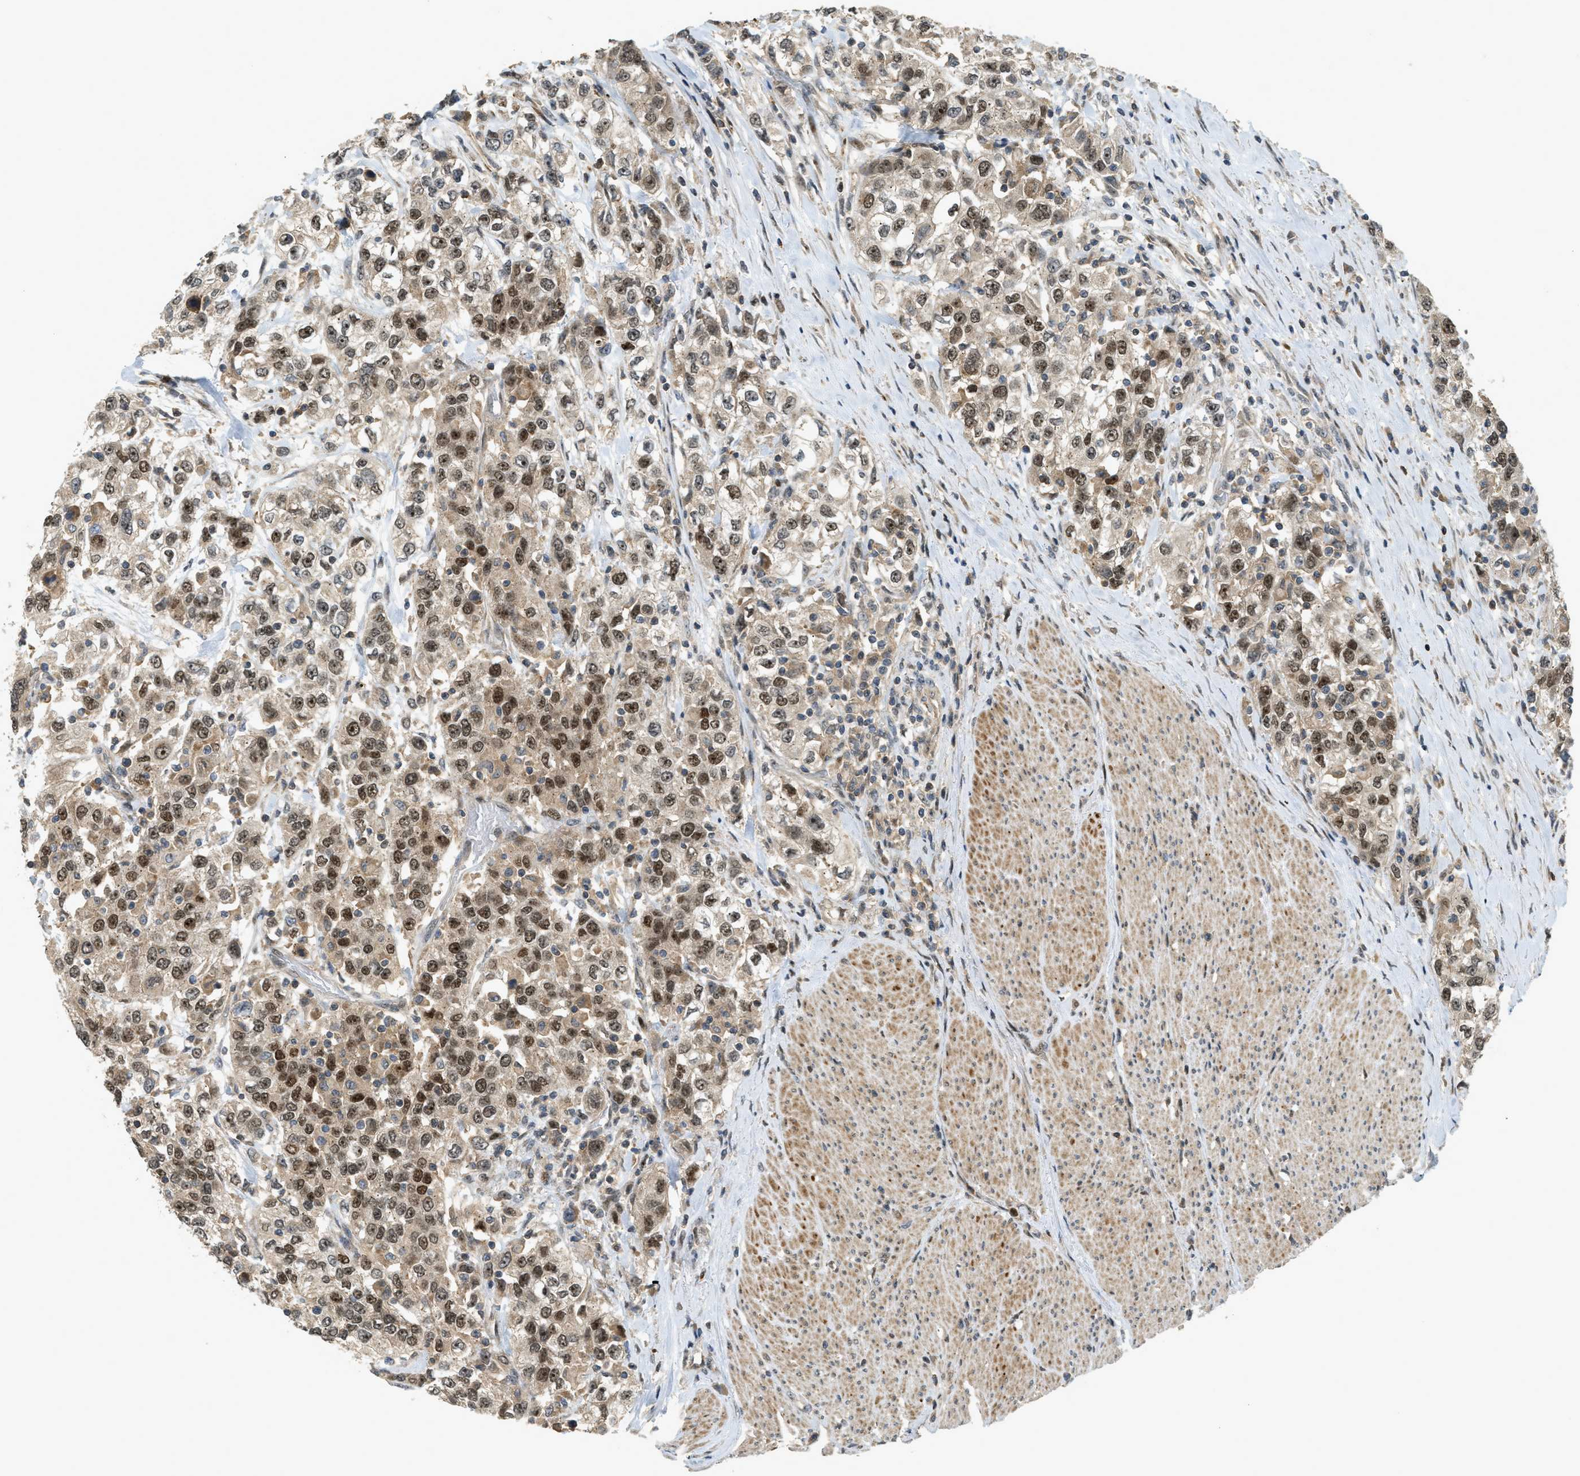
{"staining": {"intensity": "strong", "quantity": "25%-75%", "location": "cytoplasmic/membranous,nuclear"}, "tissue": "urothelial cancer", "cell_type": "Tumor cells", "image_type": "cancer", "snomed": [{"axis": "morphology", "description": "Urothelial carcinoma, High grade"}, {"axis": "topography", "description": "Urinary bladder"}], "caption": "This image exhibits urothelial carcinoma (high-grade) stained with IHC to label a protein in brown. The cytoplasmic/membranous and nuclear of tumor cells show strong positivity for the protein. Nuclei are counter-stained blue.", "gene": "TRAPPC14", "patient": {"sex": "female", "age": 80}}